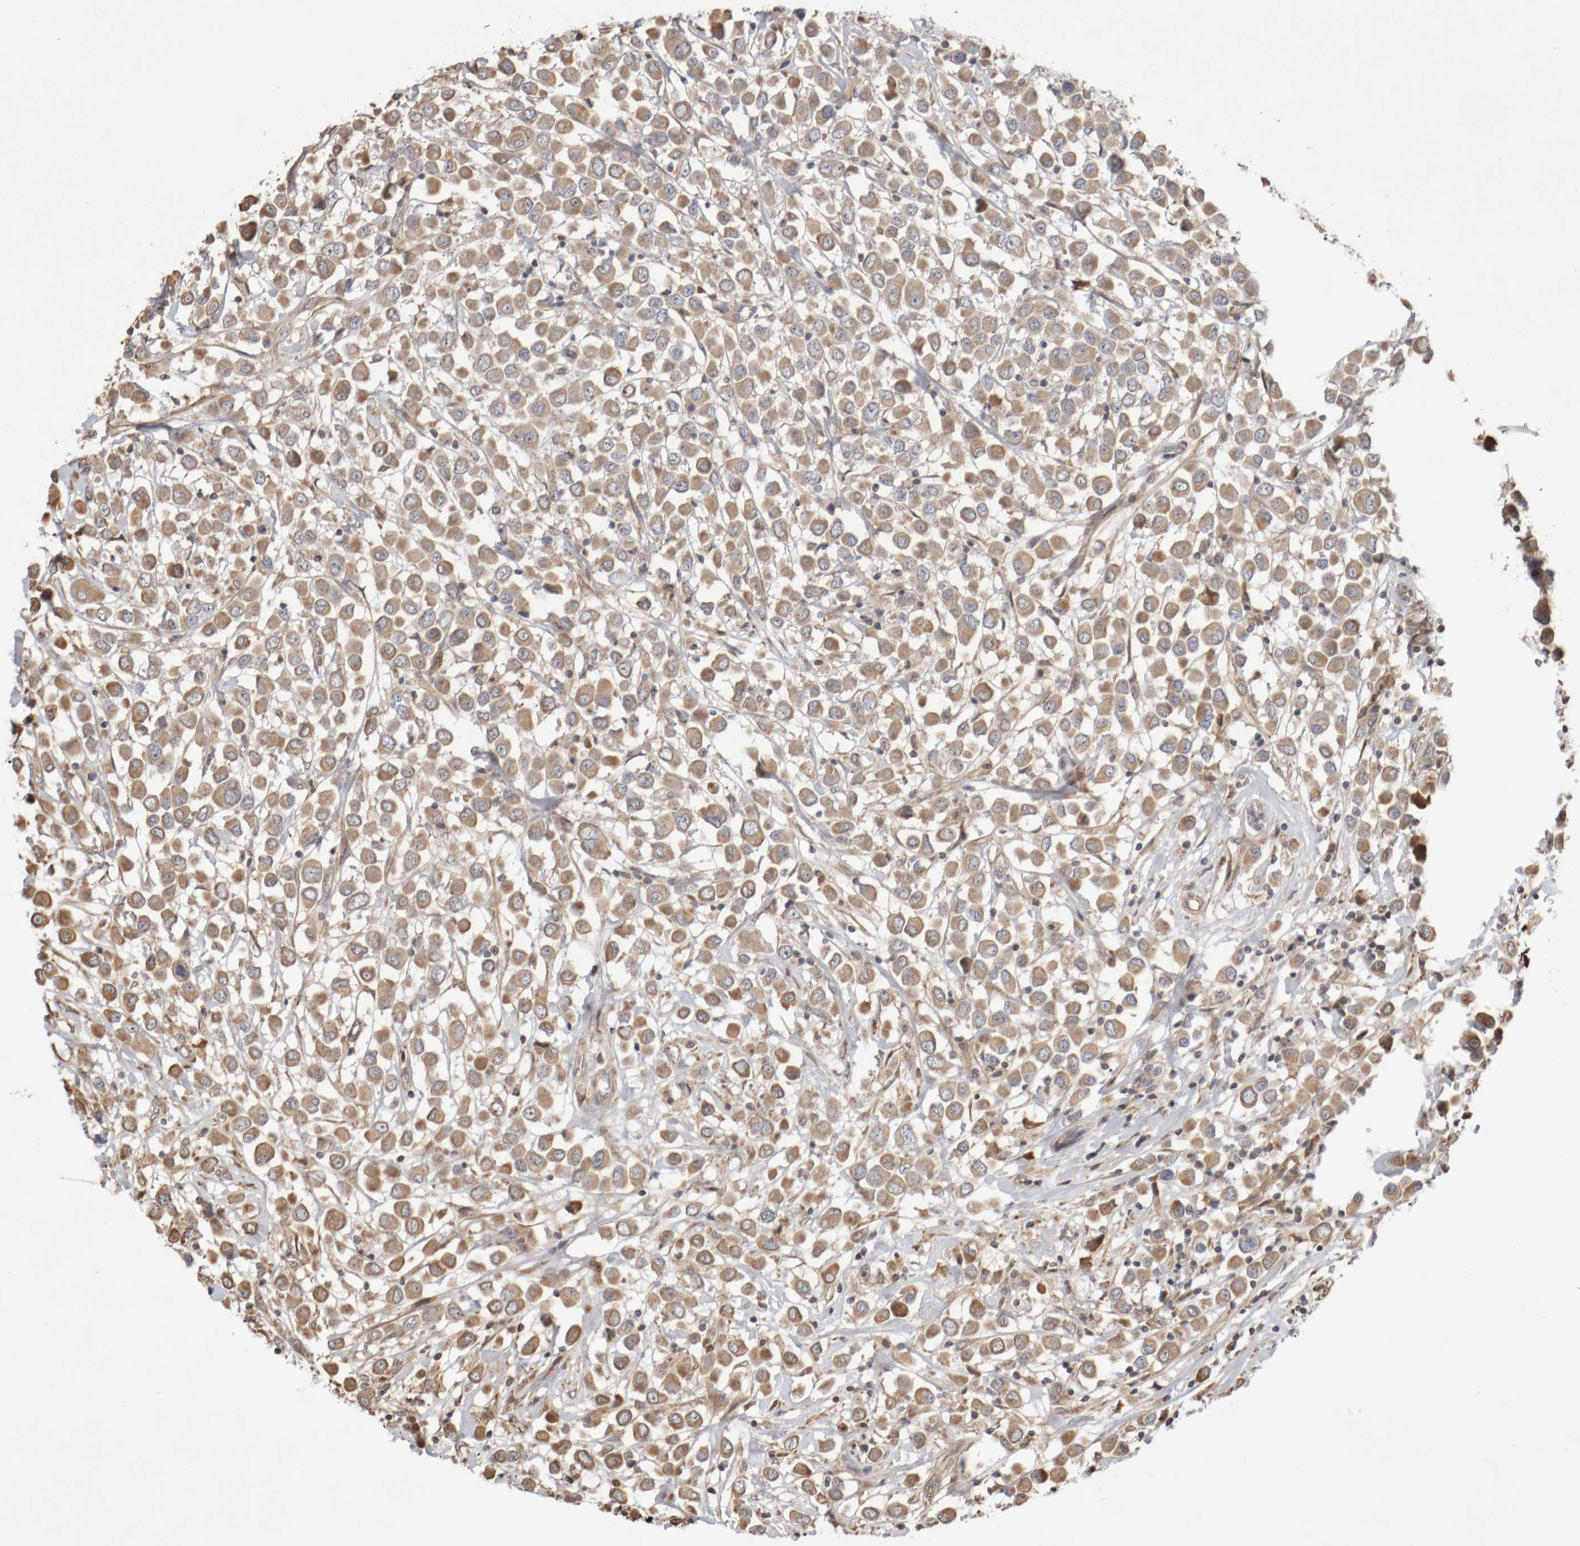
{"staining": {"intensity": "moderate", "quantity": ">75%", "location": "cytoplasmic/membranous"}, "tissue": "breast cancer", "cell_type": "Tumor cells", "image_type": "cancer", "snomed": [{"axis": "morphology", "description": "Duct carcinoma"}, {"axis": "topography", "description": "Breast"}], "caption": "There is medium levels of moderate cytoplasmic/membranous staining in tumor cells of breast cancer, as demonstrated by immunohistochemical staining (brown color).", "gene": "DPH7", "patient": {"sex": "female", "age": 61}}